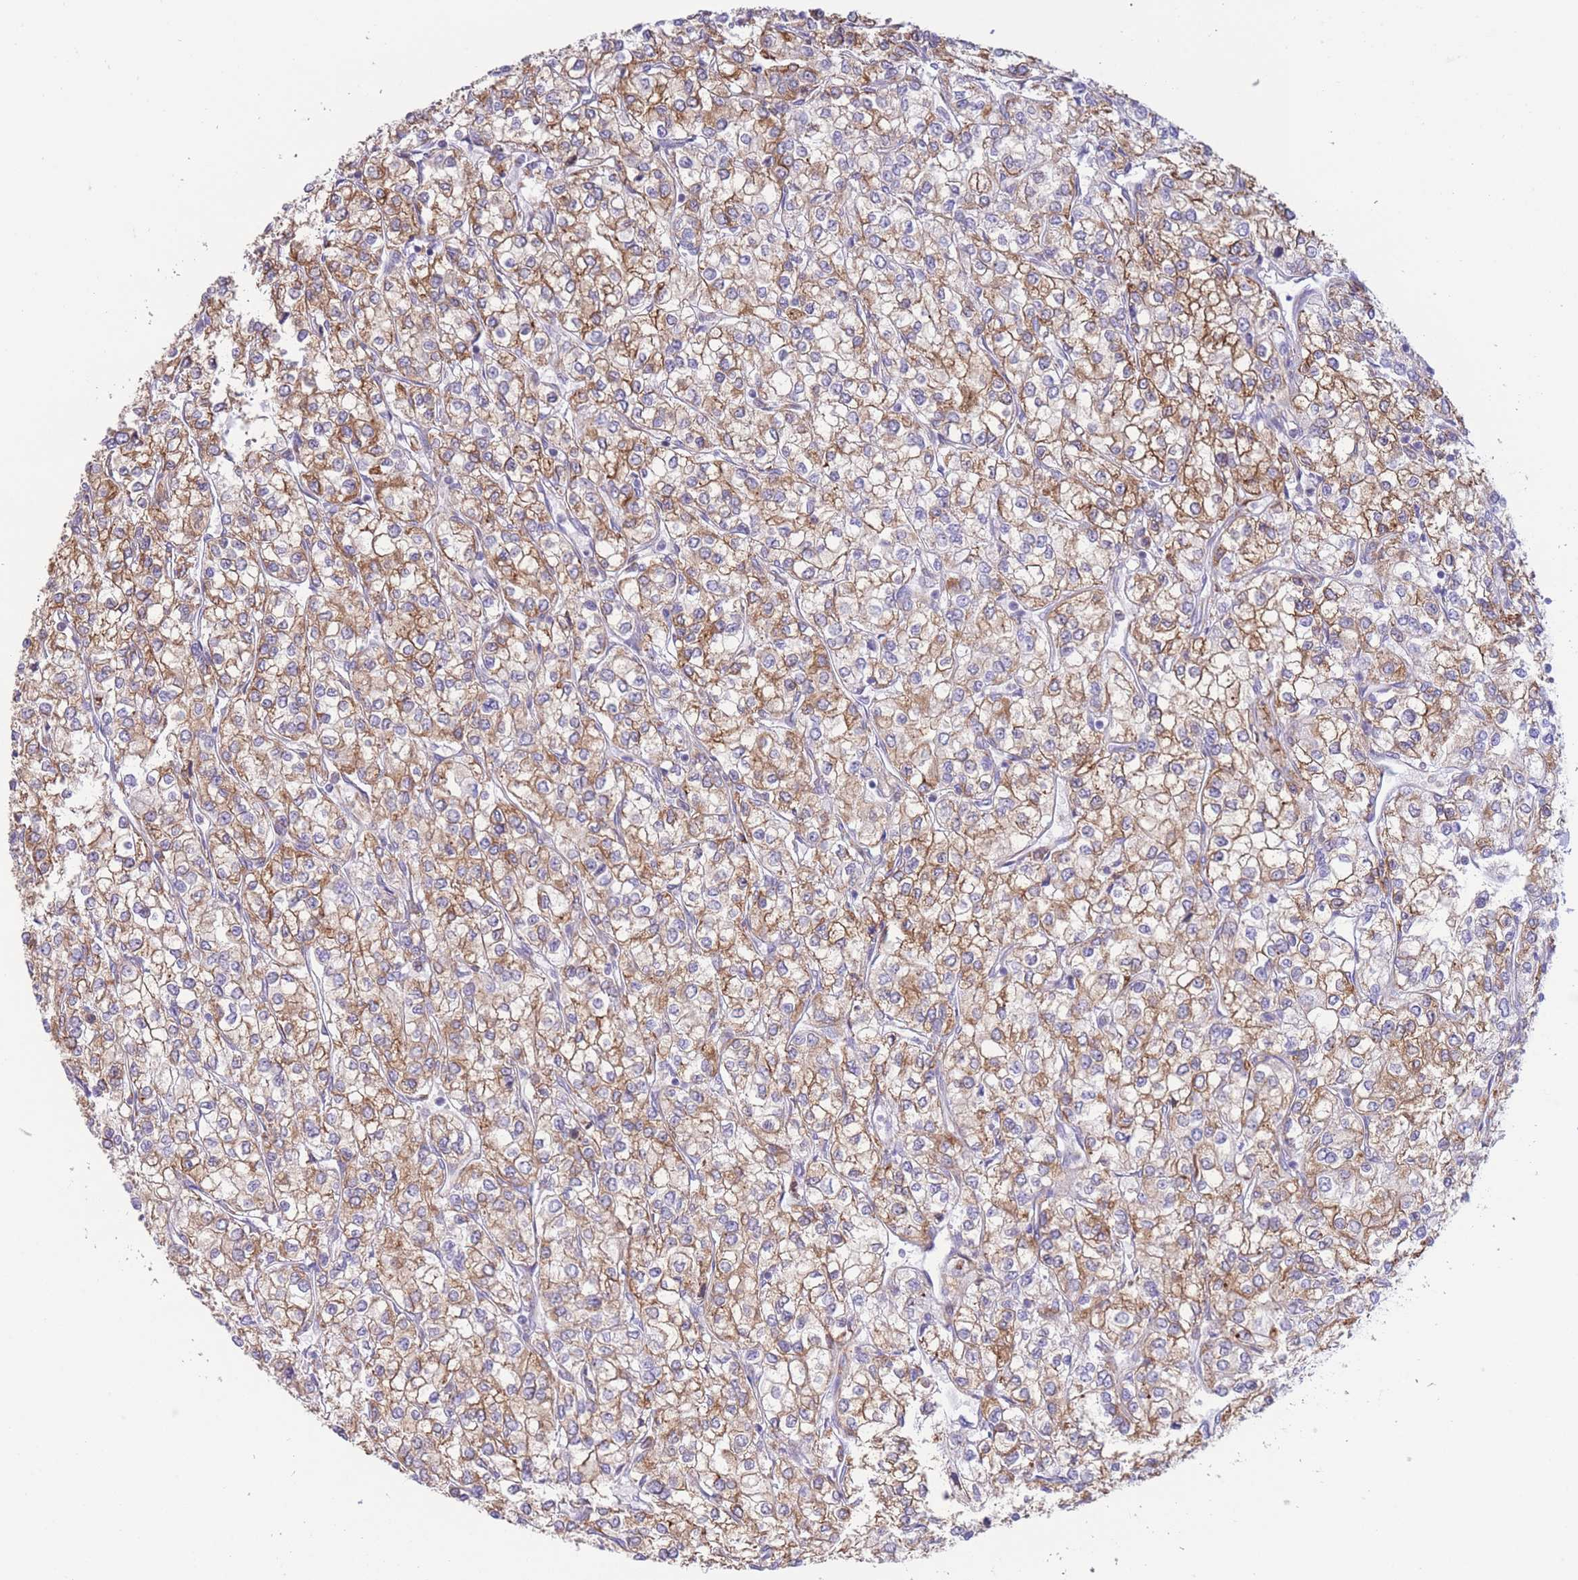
{"staining": {"intensity": "moderate", "quantity": ">75%", "location": "cytoplasmic/membranous"}, "tissue": "renal cancer", "cell_type": "Tumor cells", "image_type": "cancer", "snomed": [{"axis": "morphology", "description": "Adenocarcinoma, NOS"}, {"axis": "topography", "description": "Kidney"}], "caption": "Human renal cancer stained for a protein (brown) reveals moderate cytoplasmic/membranous positive positivity in about >75% of tumor cells.", "gene": "MYDGF", "patient": {"sex": "male", "age": 80}}